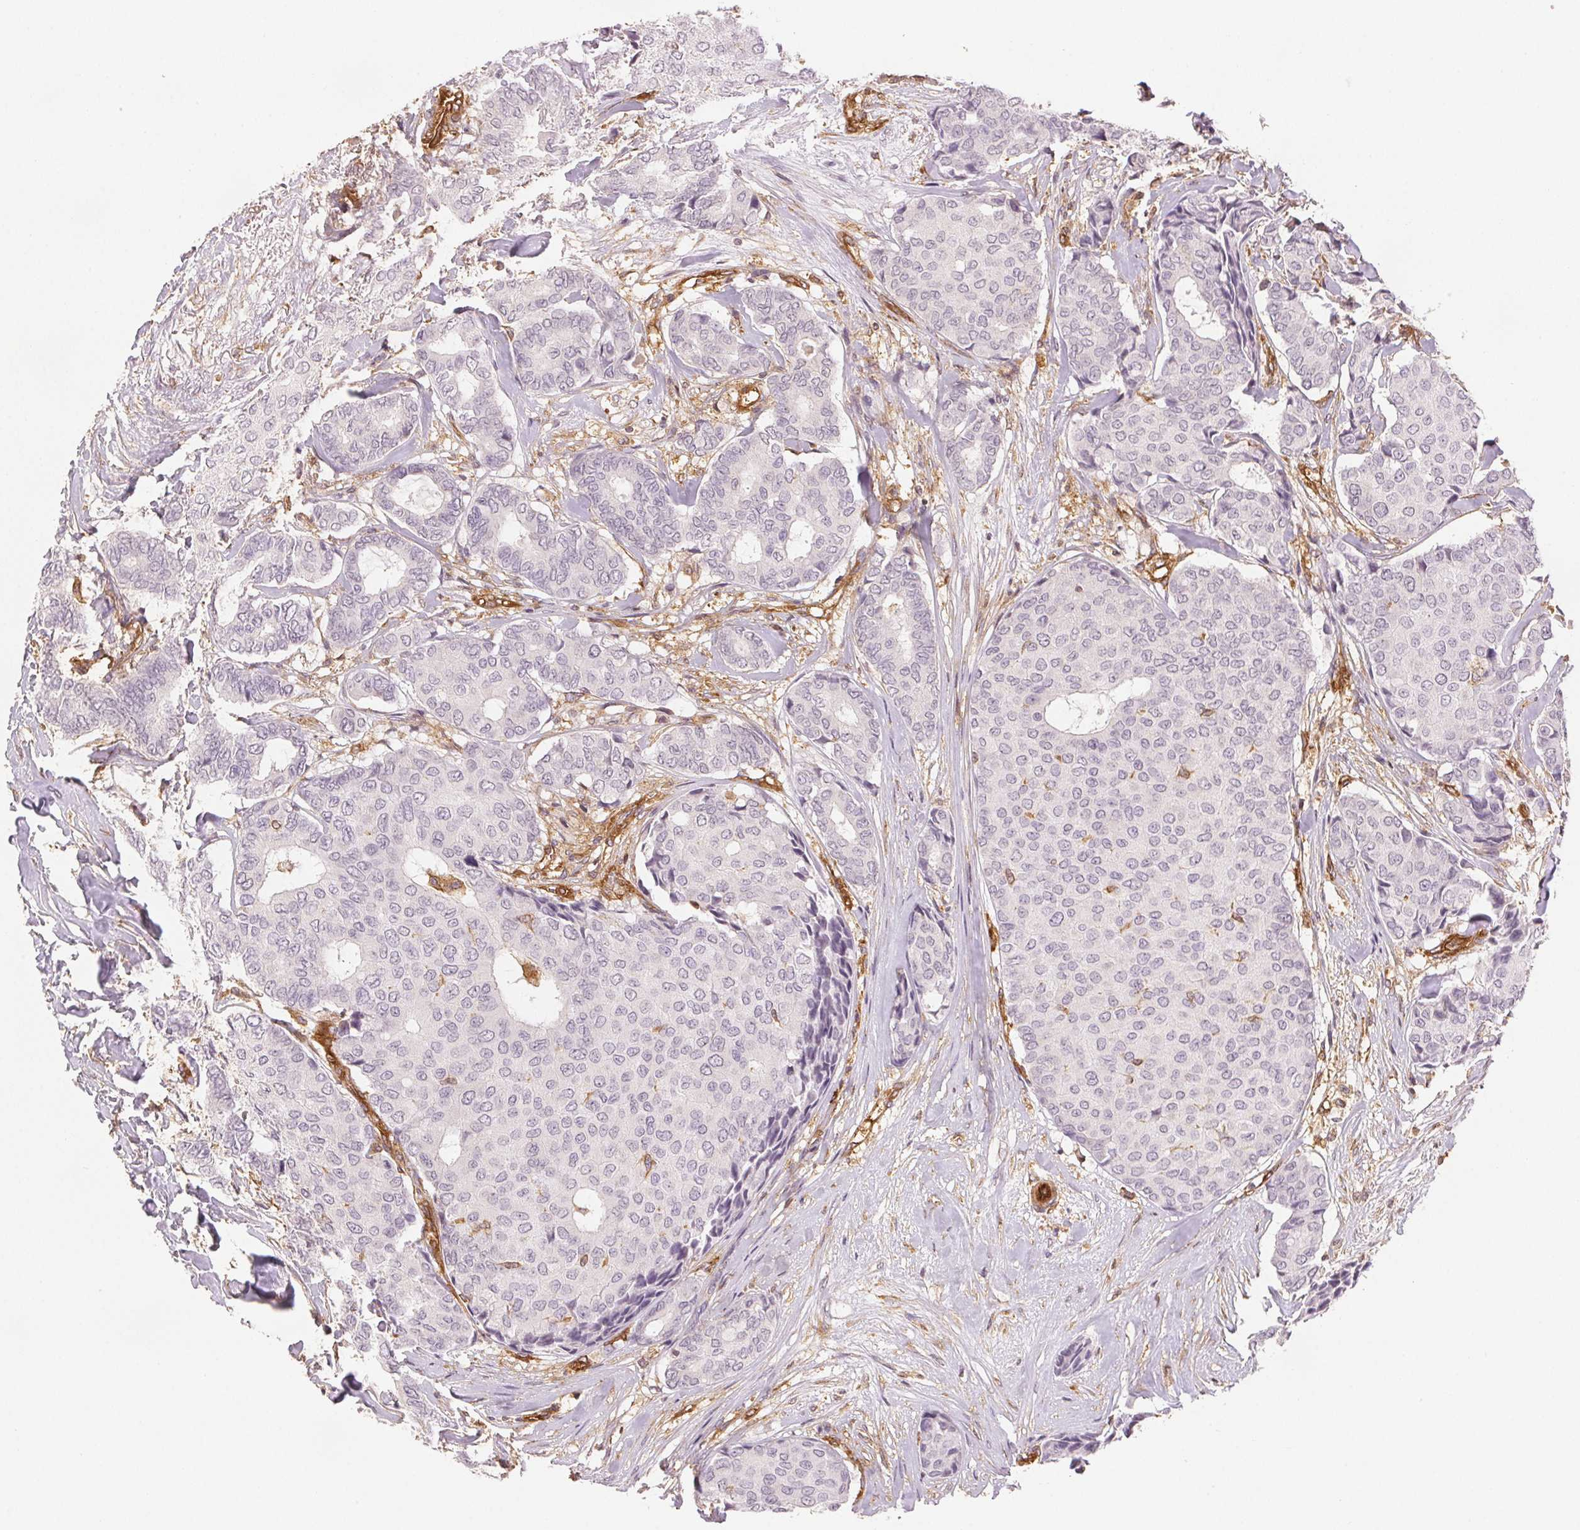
{"staining": {"intensity": "negative", "quantity": "none", "location": "none"}, "tissue": "breast cancer", "cell_type": "Tumor cells", "image_type": "cancer", "snomed": [{"axis": "morphology", "description": "Duct carcinoma"}, {"axis": "topography", "description": "Breast"}], "caption": "An image of breast intraductal carcinoma stained for a protein demonstrates no brown staining in tumor cells.", "gene": "DIAPH2", "patient": {"sex": "female", "age": 75}}